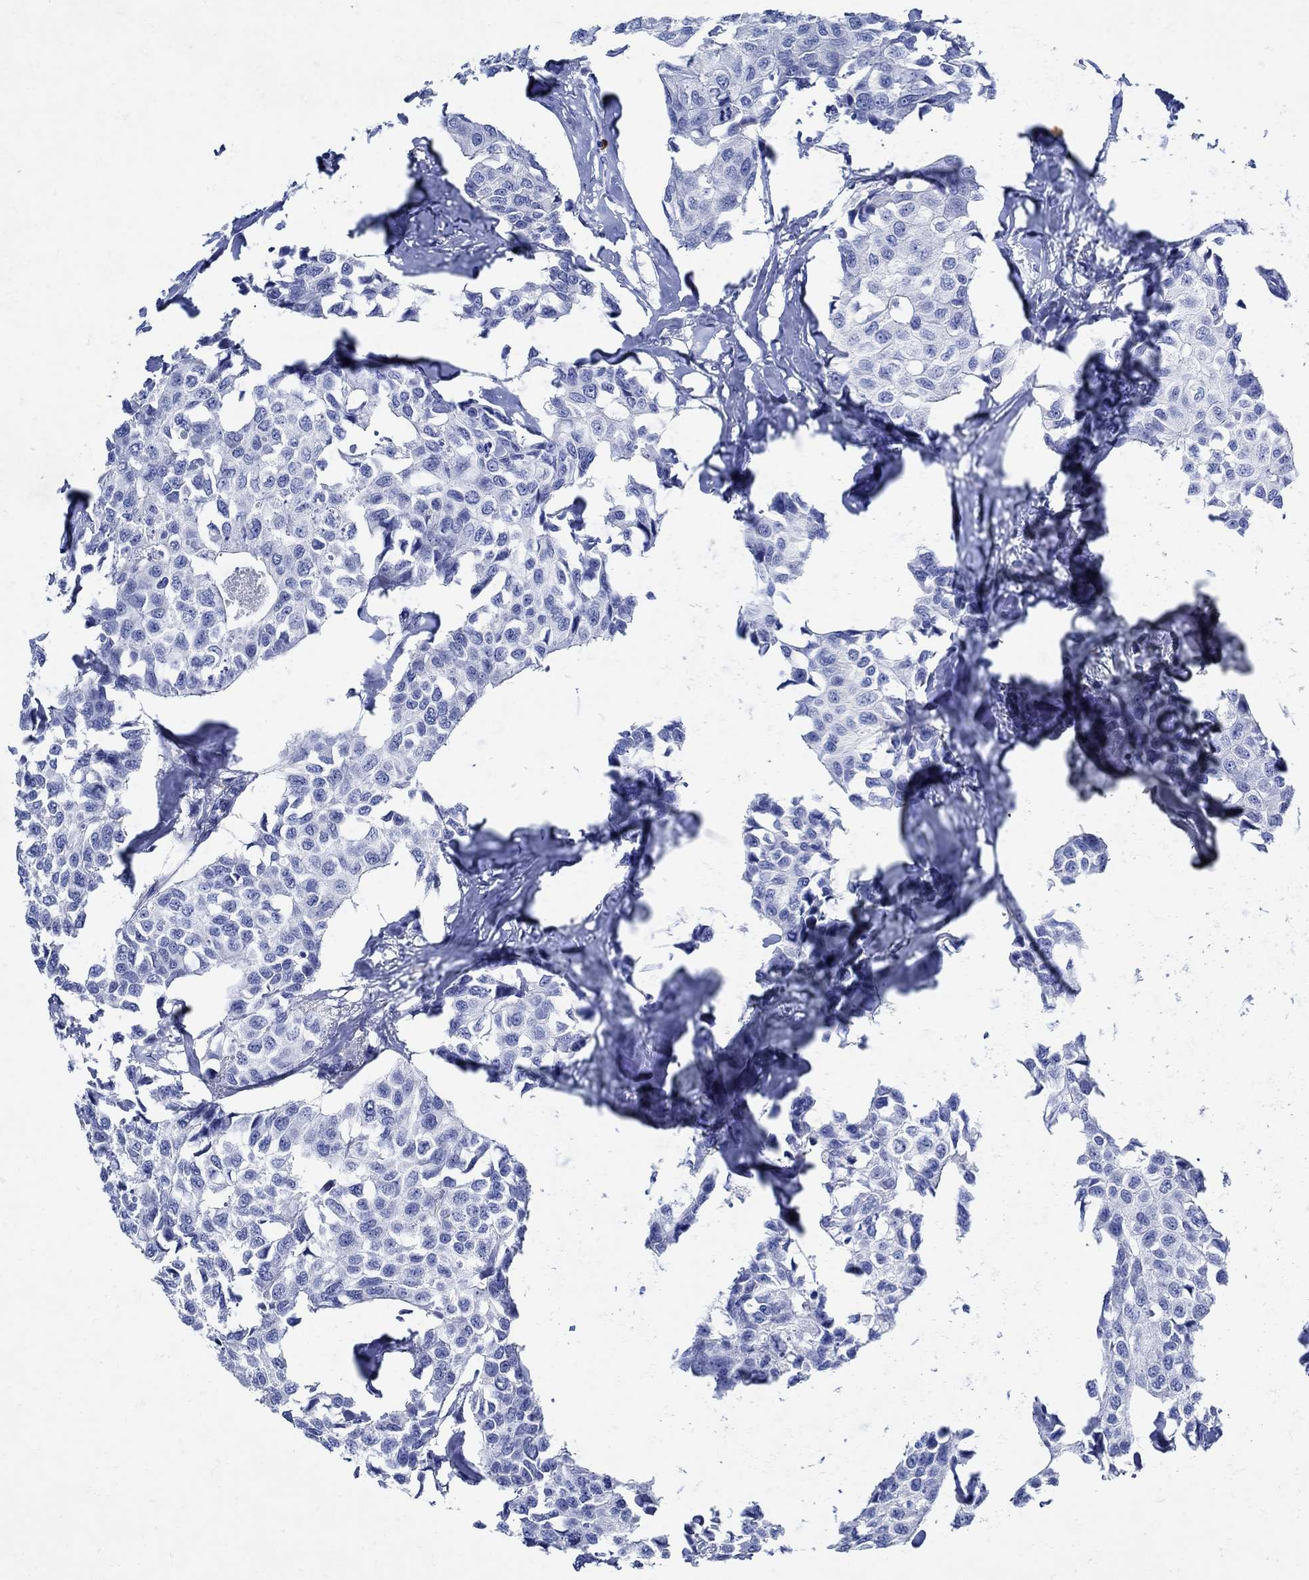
{"staining": {"intensity": "negative", "quantity": "none", "location": "none"}, "tissue": "breast cancer", "cell_type": "Tumor cells", "image_type": "cancer", "snomed": [{"axis": "morphology", "description": "Duct carcinoma"}, {"axis": "topography", "description": "Breast"}], "caption": "Micrograph shows no significant protein staining in tumor cells of breast cancer. The staining is performed using DAB brown chromogen with nuclei counter-stained in using hematoxylin.", "gene": "NOS1", "patient": {"sex": "female", "age": 80}}